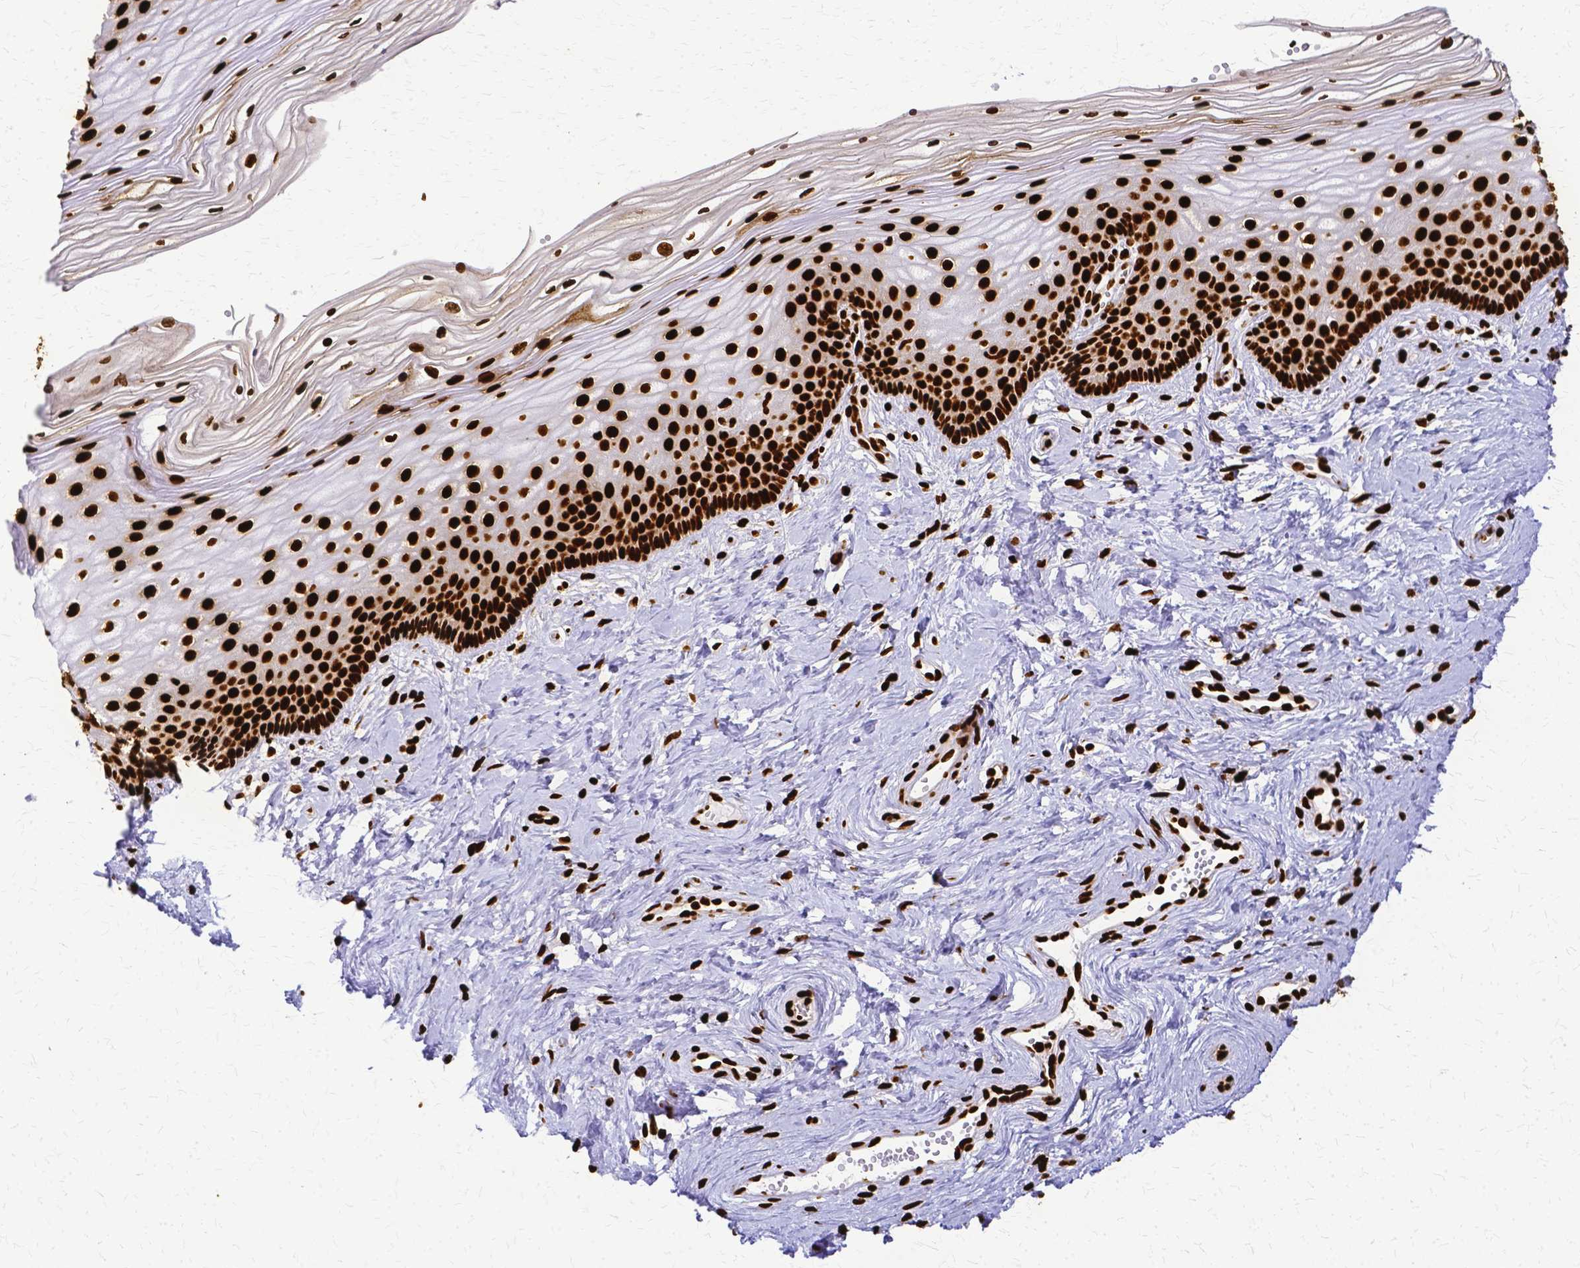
{"staining": {"intensity": "strong", "quantity": ">75%", "location": "nuclear"}, "tissue": "vagina", "cell_type": "Squamous epithelial cells", "image_type": "normal", "snomed": [{"axis": "morphology", "description": "Normal tissue, NOS"}, {"axis": "topography", "description": "Vagina"}], "caption": "The image demonstrates immunohistochemical staining of unremarkable vagina. There is strong nuclear staining is appreciated in approximately >75% of squamous epithelial cells.", "gene": "SFPQ", "patient": {"sex": "female", "age": 38}}